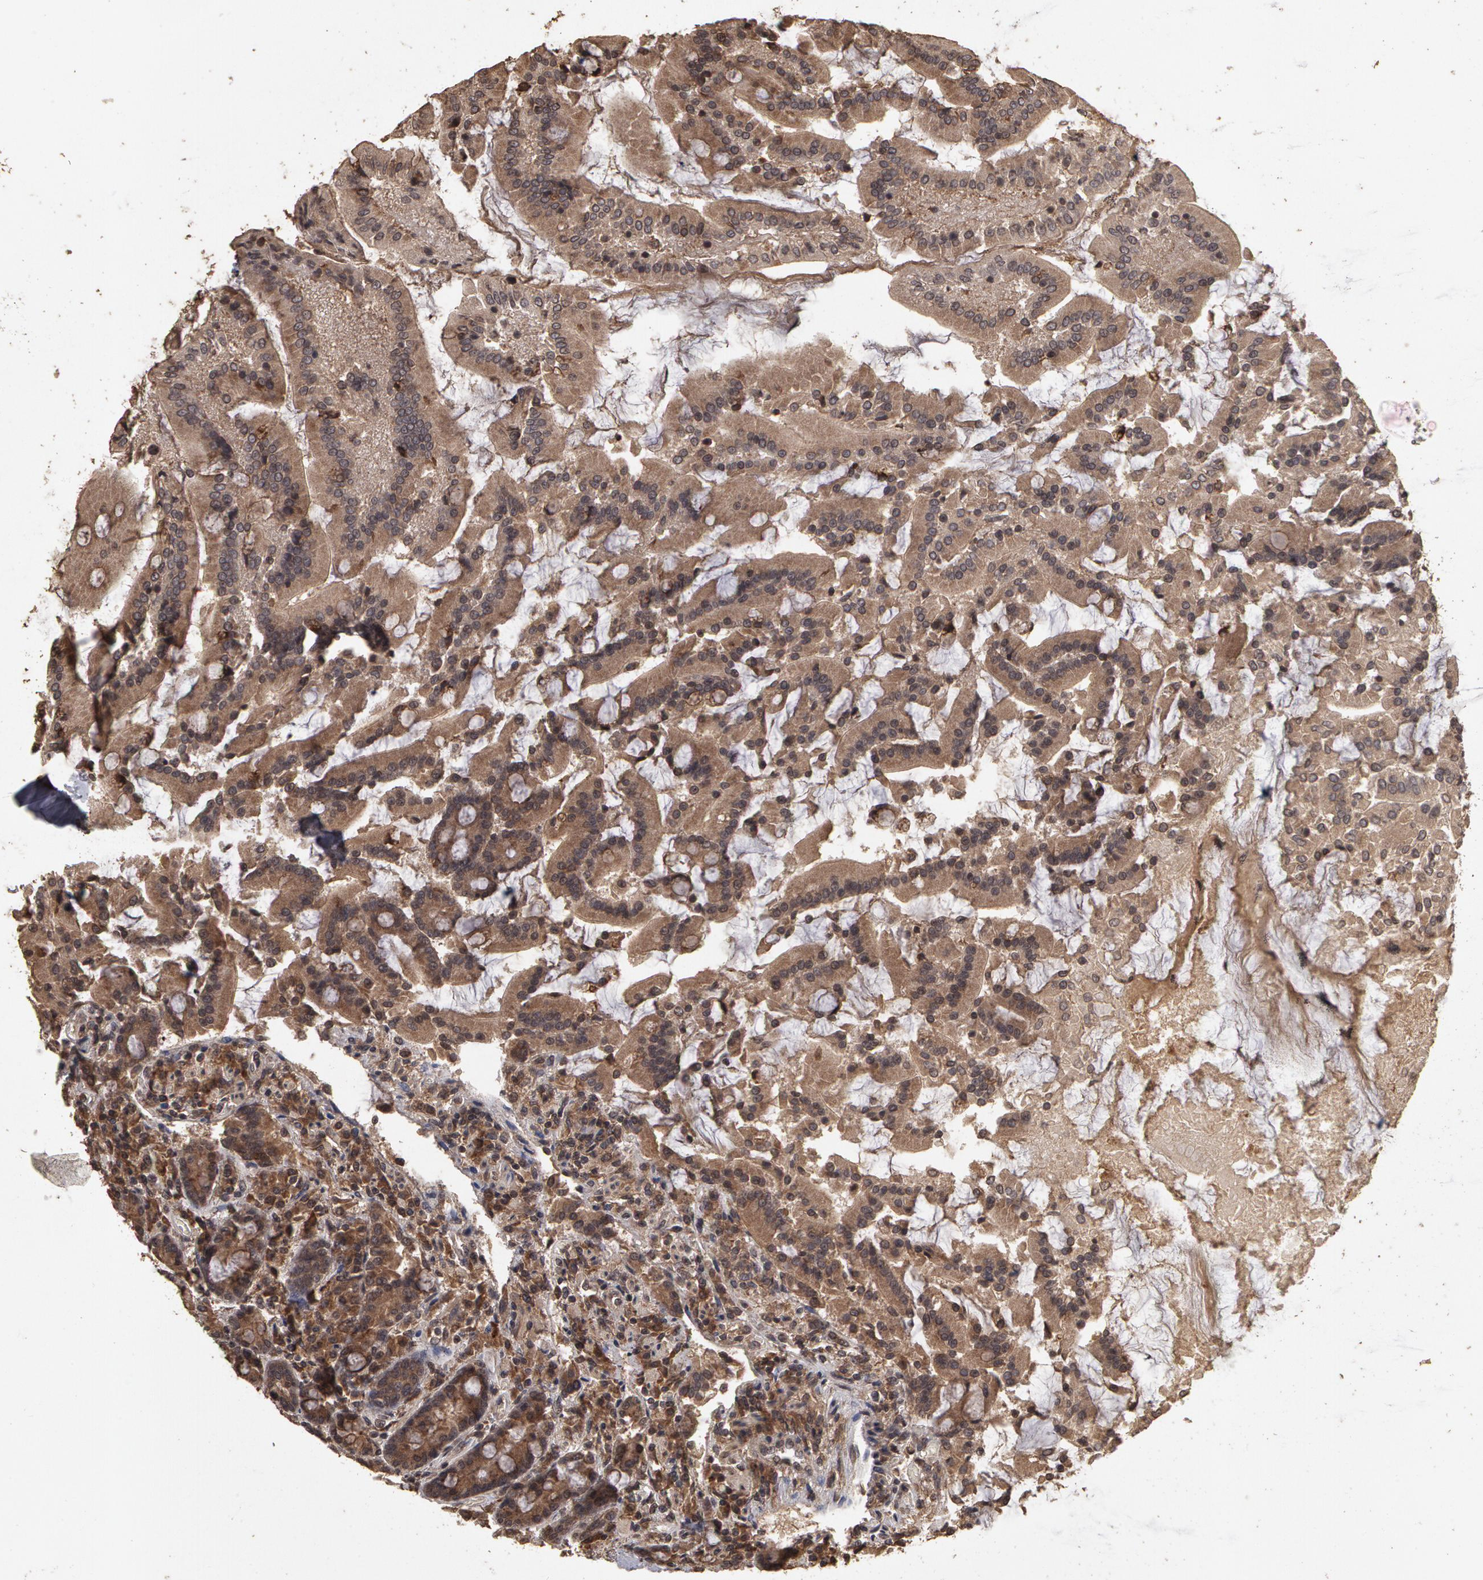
{"staining": {"intensity": "moderate", "quantity": ">75%", "location": "cytoplasmic/membranous"}, "tissue": "duodenum", "cell_type": "Glandular cells", "image_type": "normal", "snomed": [{"axis": "morphology", "description": "Normal tissue, NOS"}, {"axis": "topography", "description": "Duodenum"}], "caption": "Benign duodenum reveals moderate cytoplasmic/membranous positivity in about >75% of glandular cells, visualized by immunohistochemistry.", "gene": "CALR", "patient": {"sex": "female", "age": 64}}